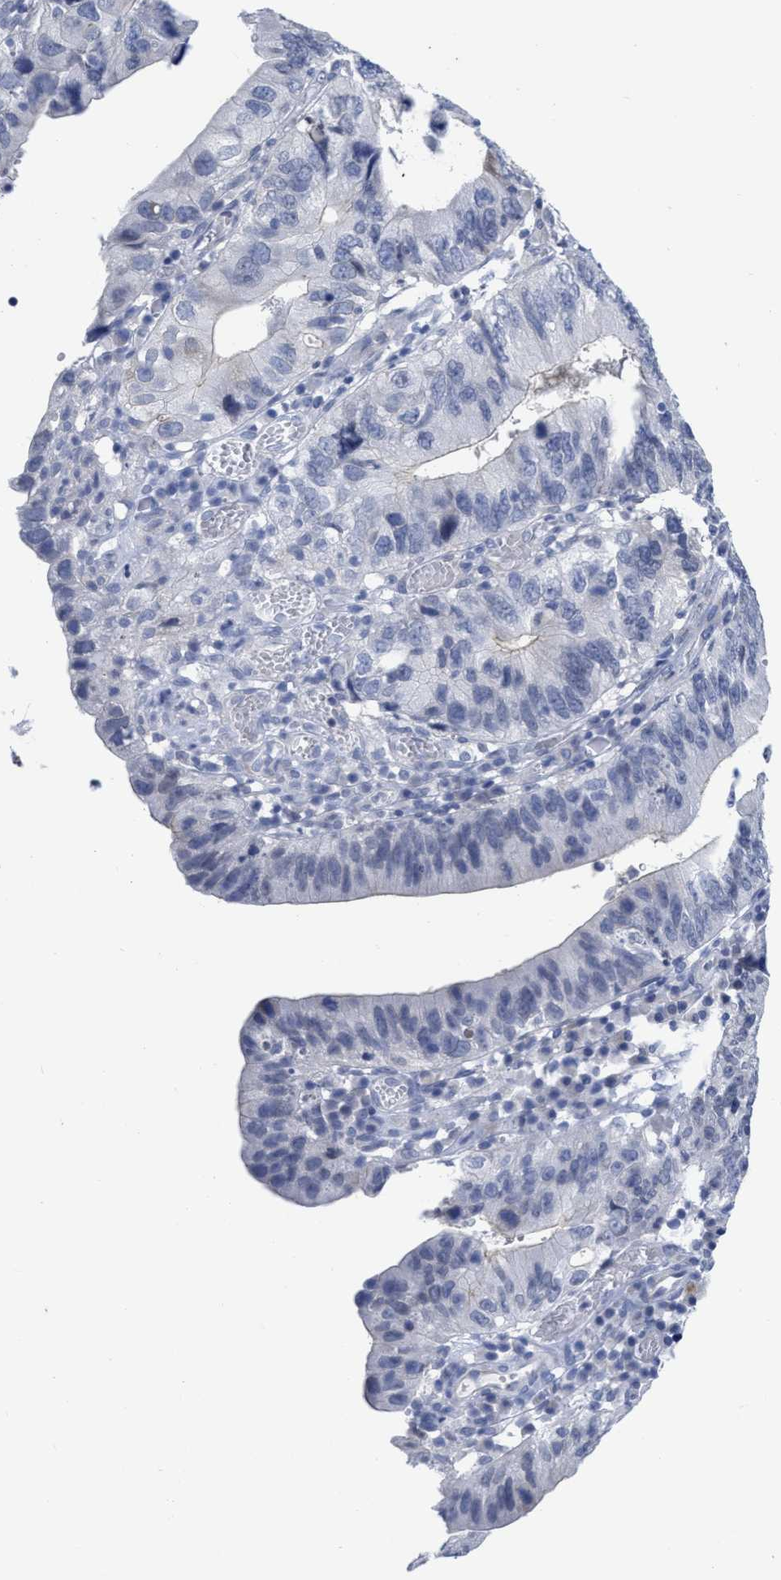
{"staining": {"intensity": "negative", "quantity": "none", "location": "none"}, "tissue": "stomach cancer", "cell_type": "Tumor cells", "image_type": "cancer", "snomed": [{"axis": "morphology", "description": "Adenocarcinoma, NOS"}, {"axis": "topography", "description": "Stomach"}], "caption": "There is no significant expression in tumor cells of stomach cancer. (Brightfield microscopy of DAB (3,3'-diaminobenzidine) IHC at high magnification).", "gene": "ACKR1", "patient": {"sex": "male", "age": 59}}